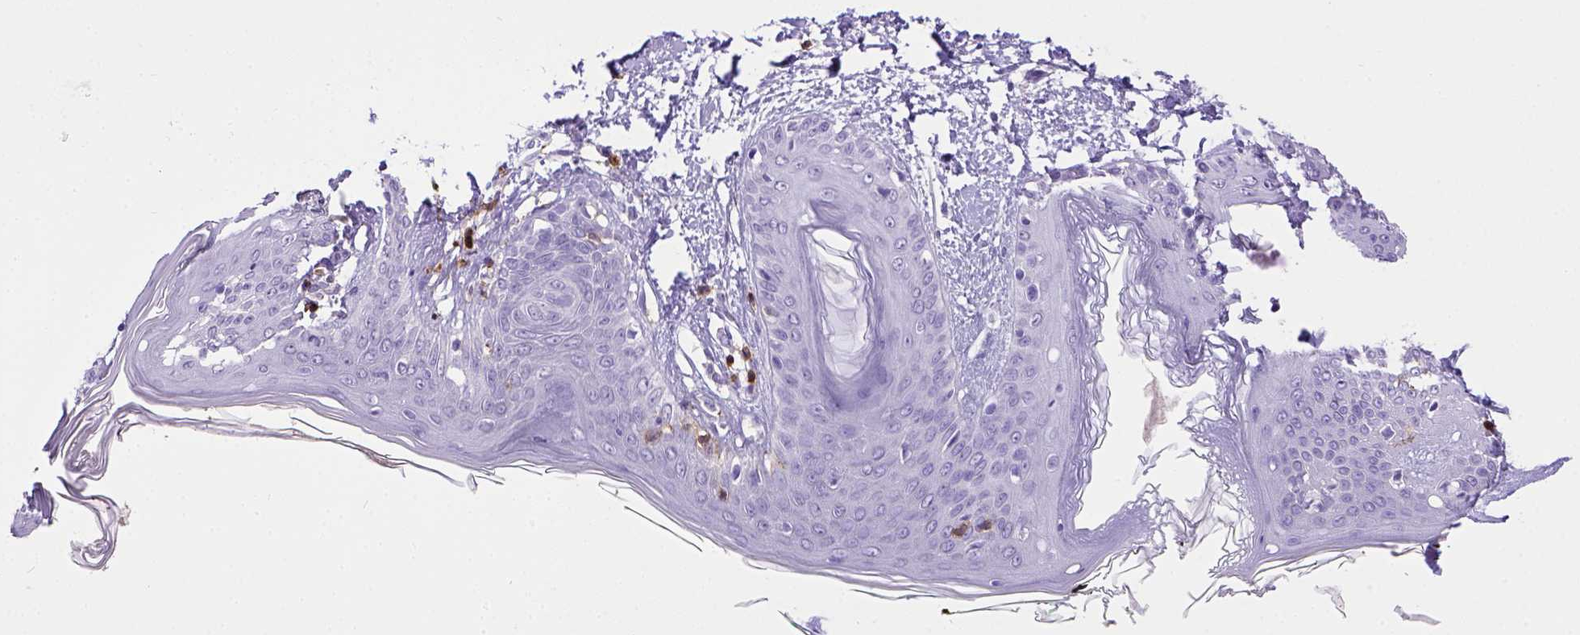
{"staining": {"intensity": "negative", "quantity": "none", "location": "none"}, "tissue": "skin", "cell_type": "Fibroblasts", "image_type": "normal", "snomed": [{"axis": "morphology", "description": "Normal tissue, NOS"}, {"axis": "topography", "description": "Skin"}], "caption": "An immunohistochemistry (IHC) histopathology image of unremarkable skin is shown. There is no staining in fibroblasts of skin.", "gene": "CD3E", "patient": {"sex": "female", "age": 34}}